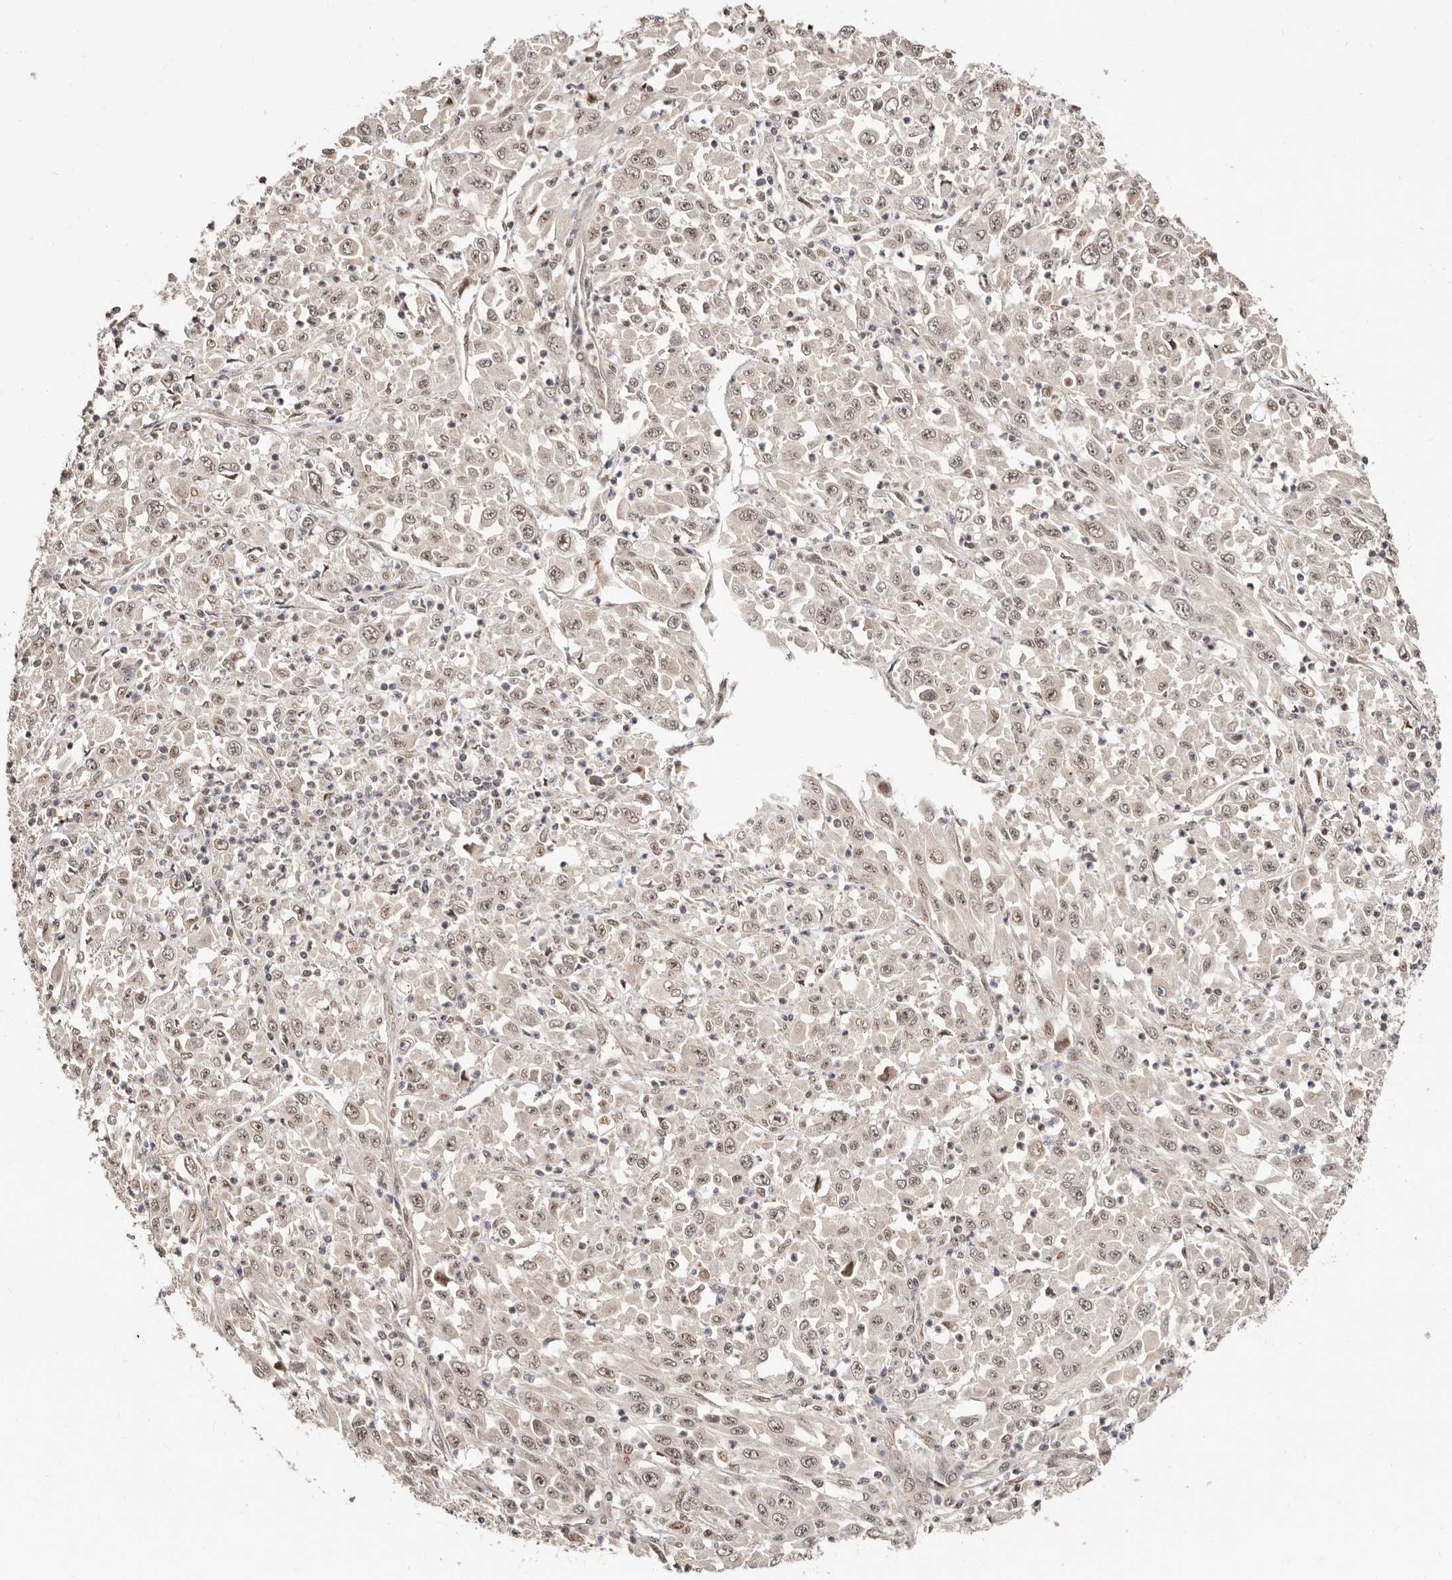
{"staining": {"intensity": "weak", "quantity": ">75%", "location": "nuclear"}, "tissue": "melanoma", "cell_type": "Tumor cells", "image_type": "cancer", "snomed": [{"axis": "morphology", "description": "Malignant melanoma, Metastatic site"}, {"axis": "topography", "description": "Skin"}], "caption": "DAB (3,3'-diaminobenzidine) immunohistochemical staining of human malignant melanoma (metastatic site) exhibits weak nuclear protein staining in about >75% of tumor cells.", "gene": "CTNNBL1", "patient": {"sex": "female", "age": 56}}